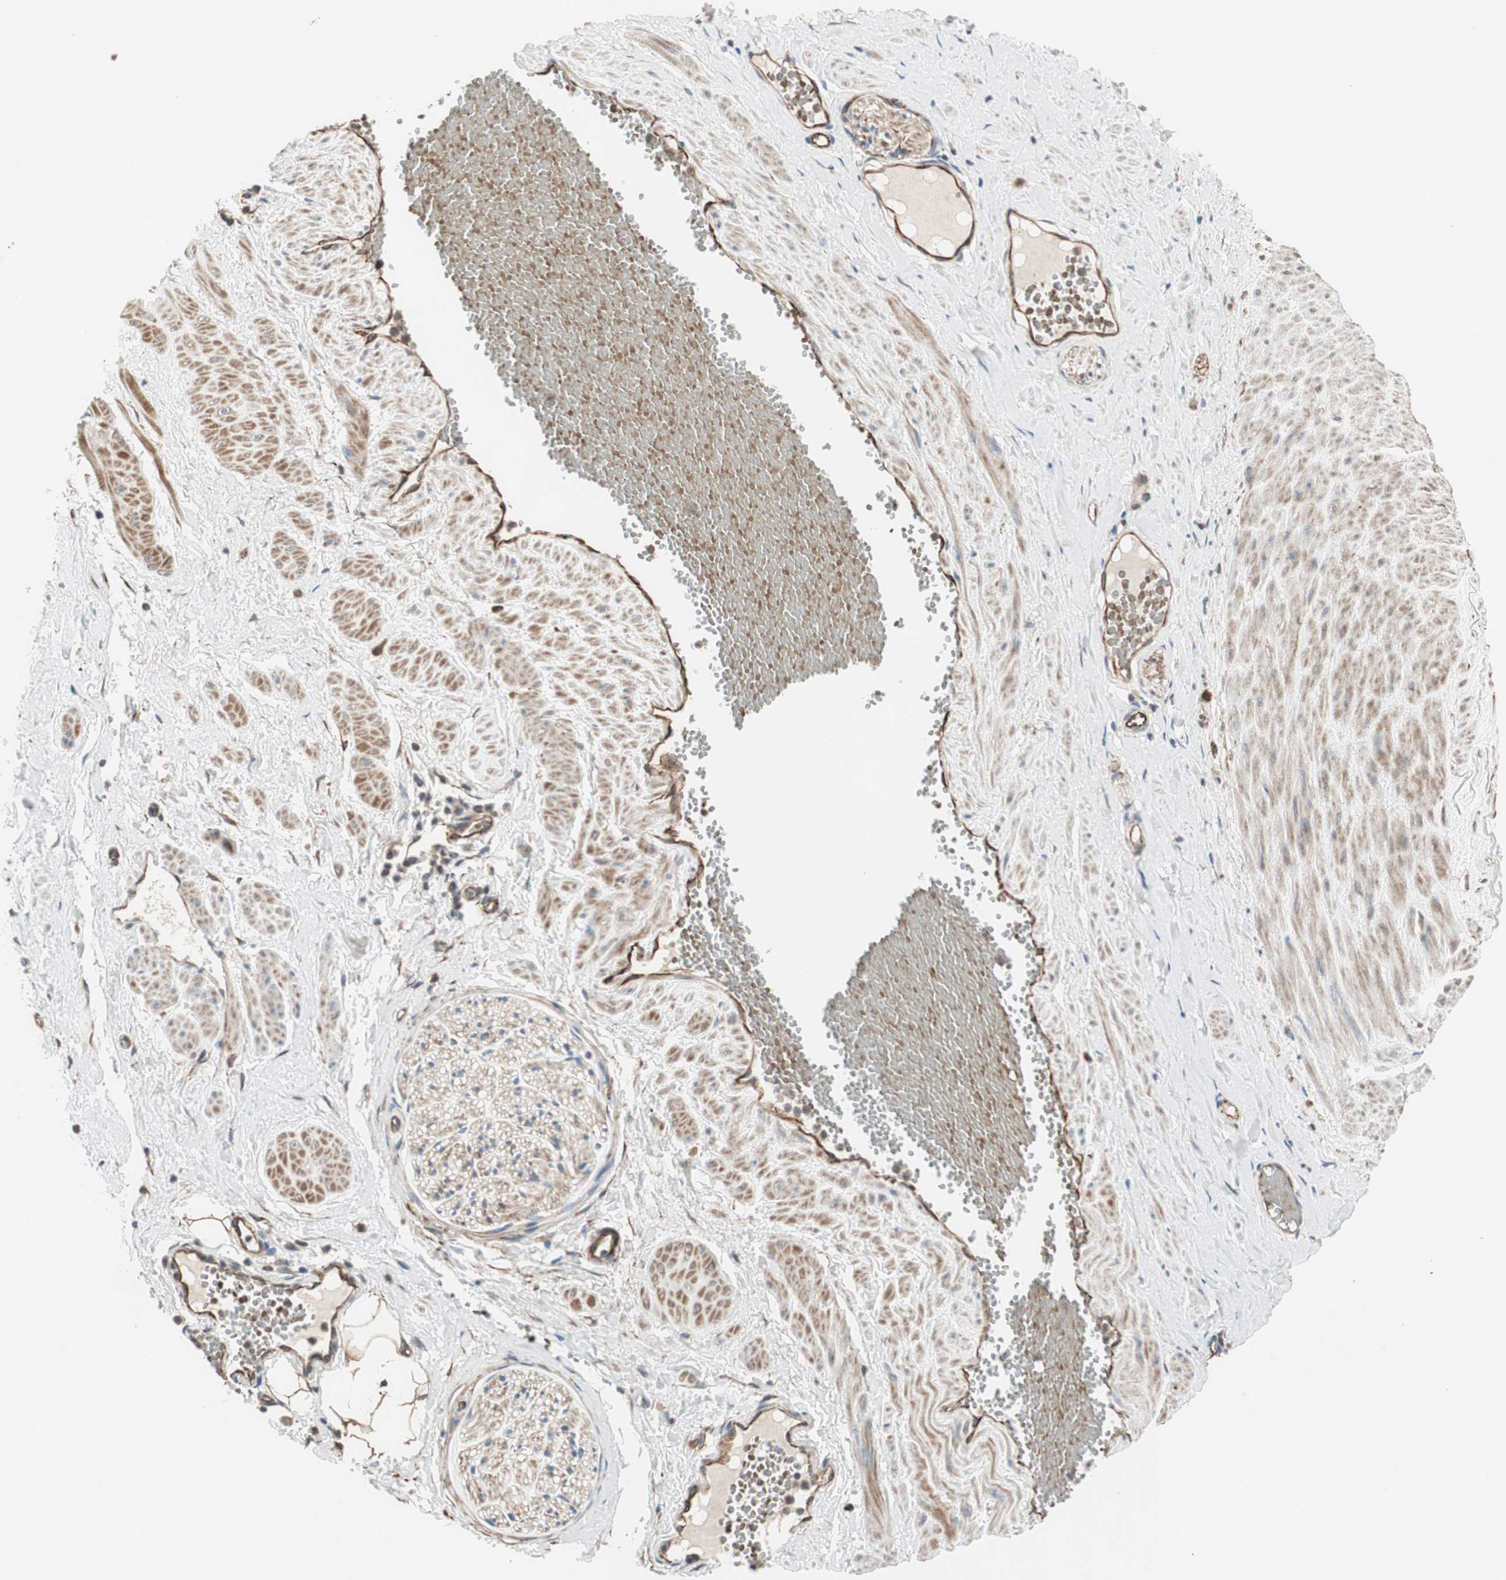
{"staining": {"intensity": "moderate", "quantity": ">75%", "location": "cytoplasmic/membranous"}, "tissue": "adipose tissue", "cell_type": "Adipocytes", "image_type": "normal", "snomed": [{"axis": "morphology", "description": "Normal tissue, NOS"}, {"axis": "topography", "description": "Soft tissue"}, {"axis": "topography", "description": "Vascular tissue"}], "caption": "IHC (DAB (3,3'-diaminobenzidine)) staining of unremarkable human adipose tissue displays moderate cytoplasmic/membranous protein staining in about >75% of adipocytes.", "gene": "SRCIN1", "patient": {"sex": "female", "age": 35}}